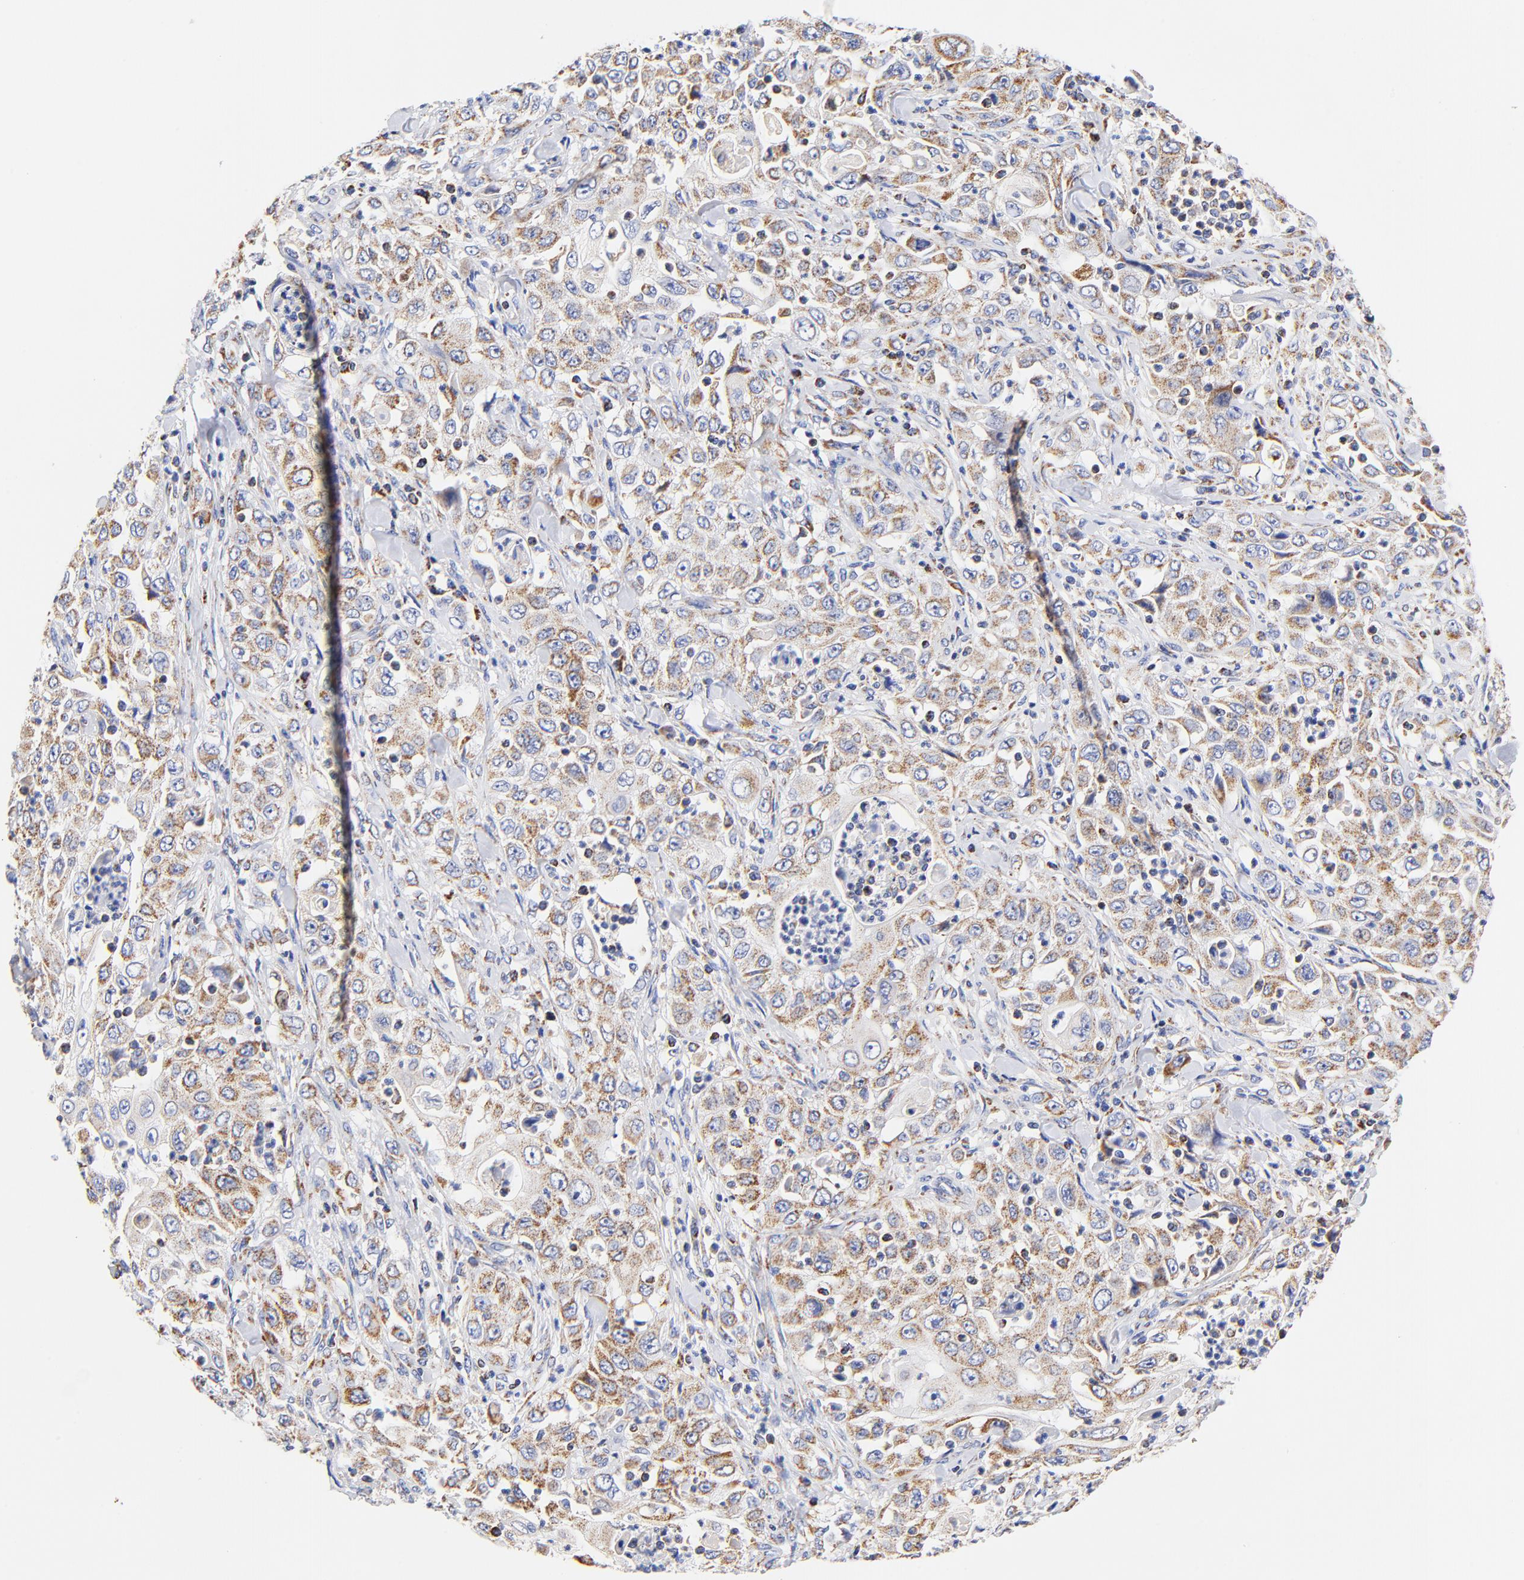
{"staining": {"intensity": "moderate", "quantity": ">75%", "location": "cytoplasmic/membranous"}, "tissue": "pancreatic cancer", "cell_type": "Tumor cells", "image_type": "cancer", "snomed": [{"axis": "morphology", "description": "Adenocarcinoma, NOS"}, {"axis": "topography", "description": "Pancreas"}], "caption": "Human pancreatic cancer stained for a protein (brown) exhibits moderate cytoplasmic/membranous positive staining in about >75% of tumor cells.", "gene": "ATP5F1D", "patient": {"sex": "male", "age": 70}}